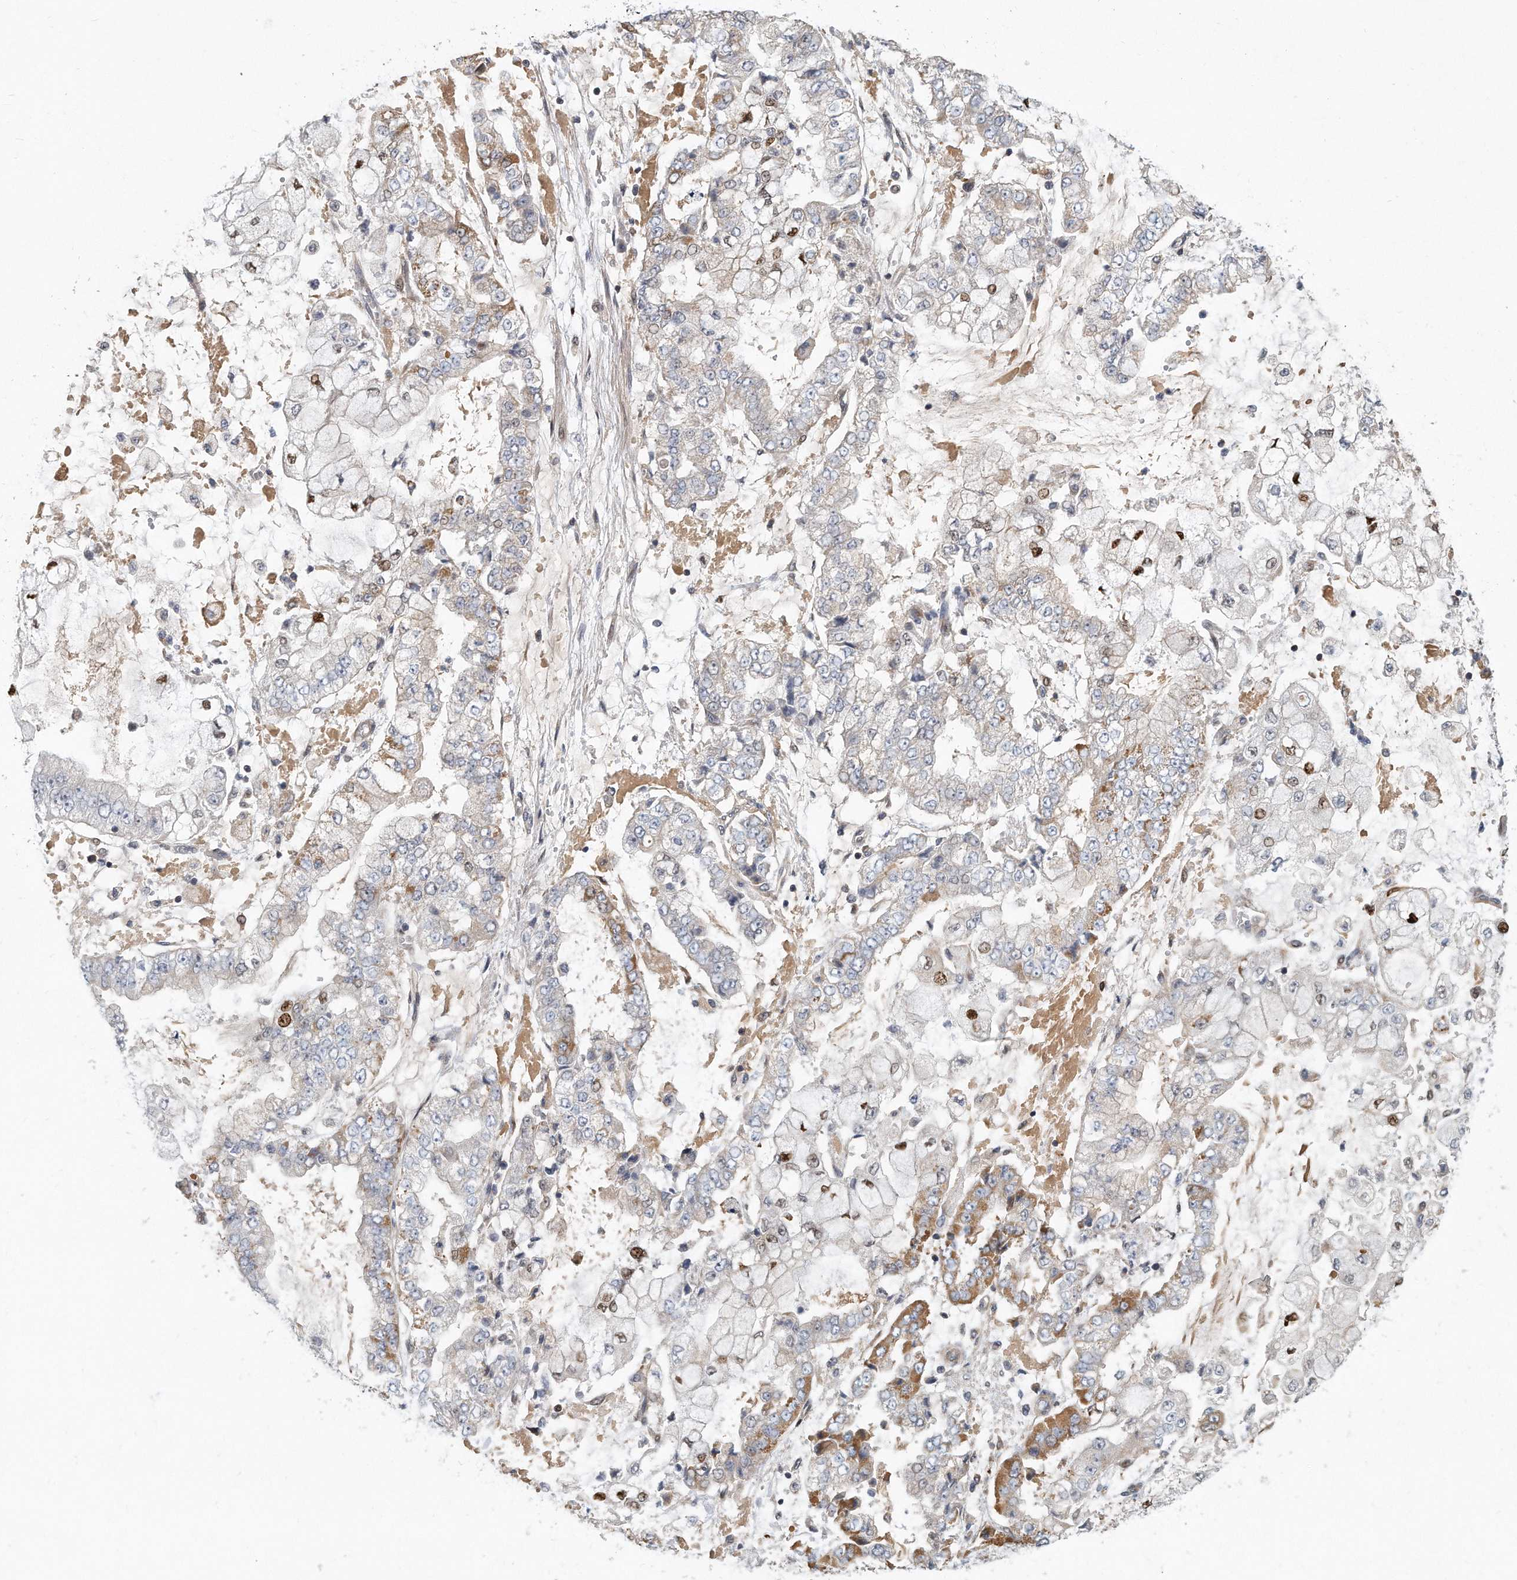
{"staining": {"intensity": "moderate", "quantity": "<25%", "location": "cytoplasmic/membranous"}, "tissue": "stomach cancer", "cell_type": "Tumor cells", "image_type": "cancer", "snomed": [{"axis": "morphology", "description": "Adenocarcinoma, NOS"}, {"axis": "topography", "description": "Stomach"}], "caption": "This is an image of immunohistochemistry staining of adenocarcinoma (stomach), which shows moderate positivity in the cytoplasmic/membranous of tumor cells.", "gene": "PCDH8", "patient": {"sex": "male", "age": 76}}